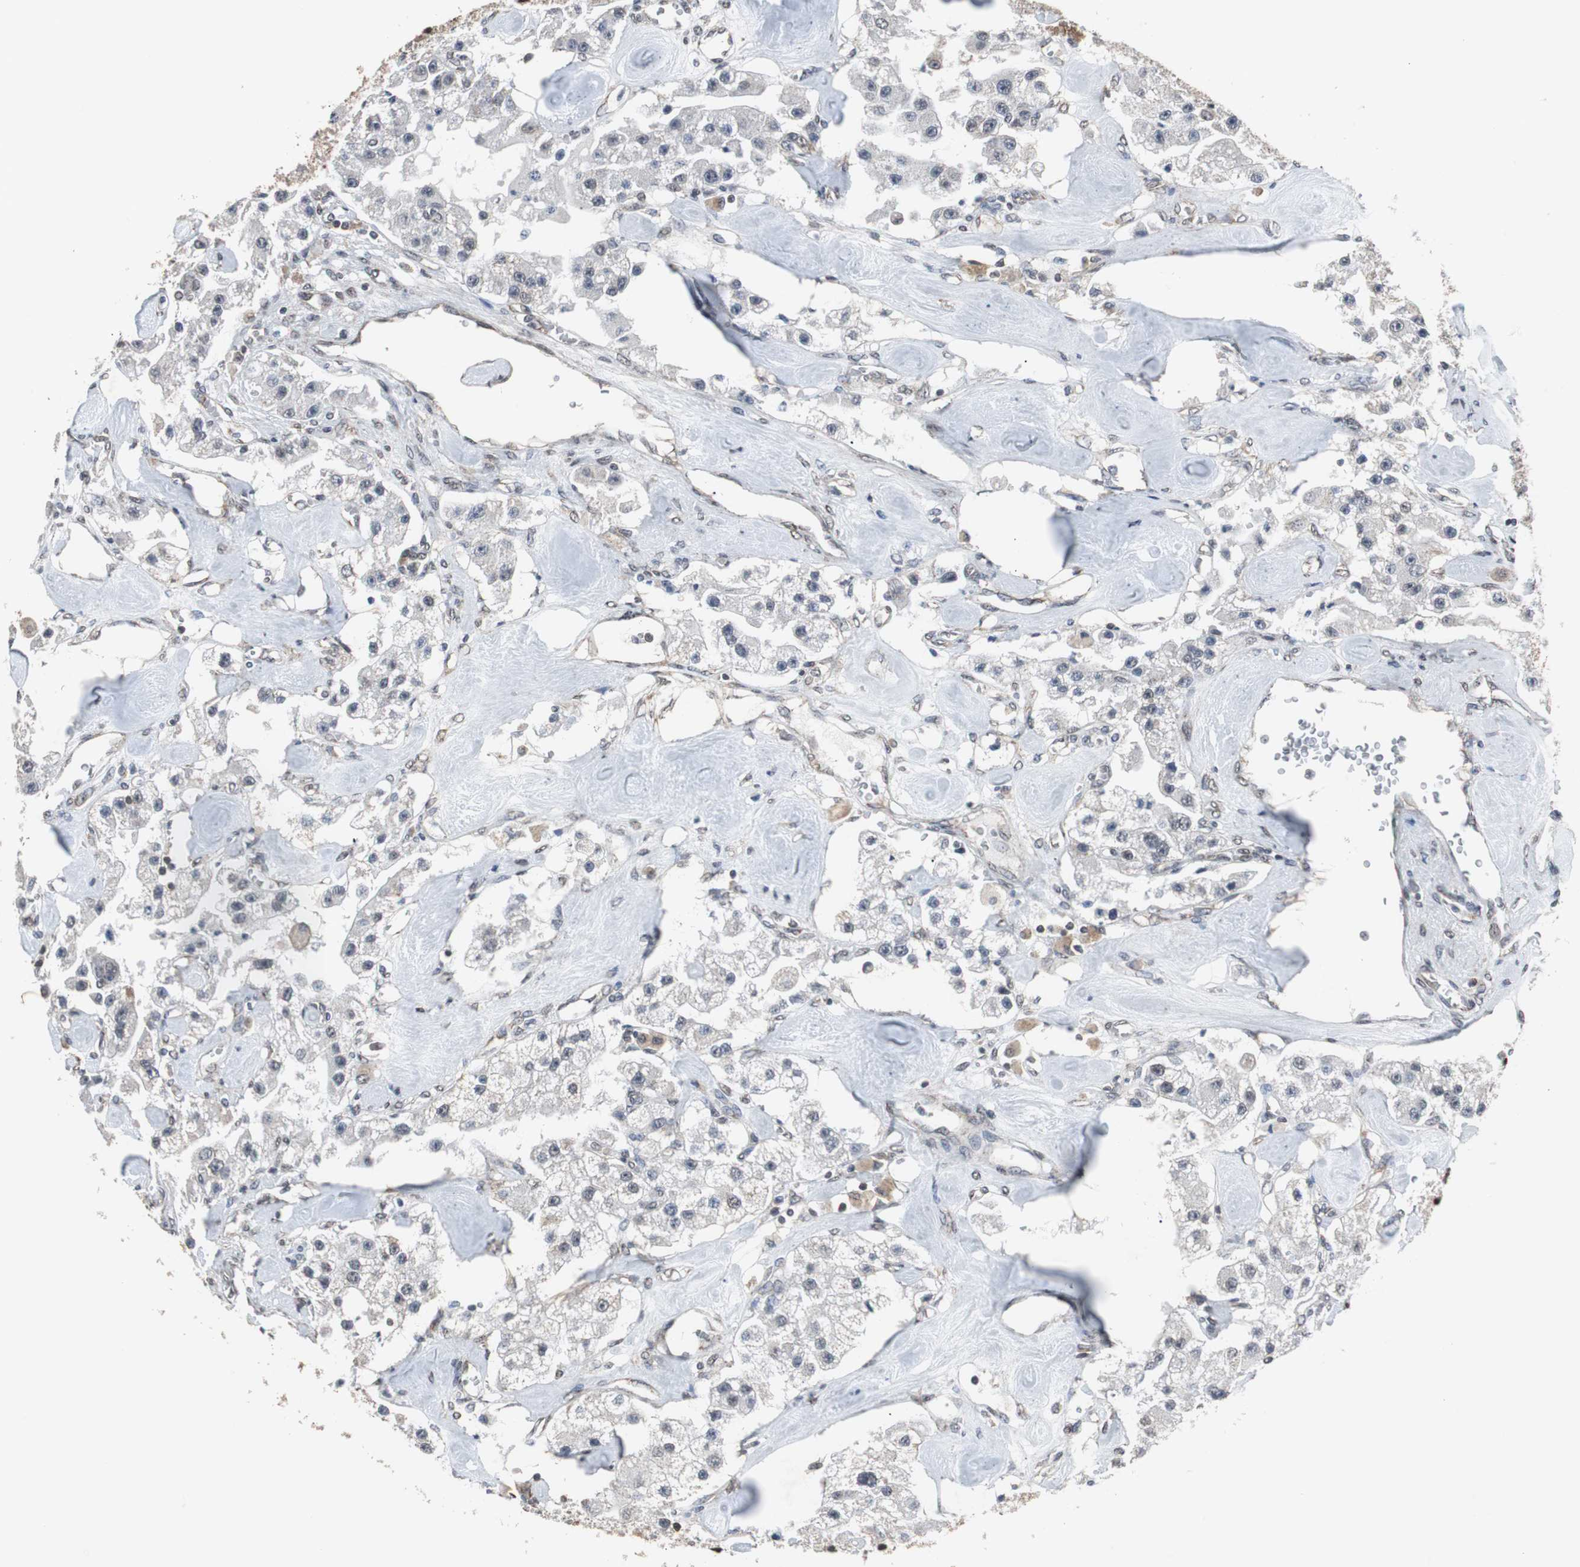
{"staining": {"intensity": "negative", "quantity": "none", "location": "none"}, "tissue": "carcinoid", "cell_type": "Tumor cells", "image_type": "cancer", "snomed": [{"axis": "morphology", "description": "Carcinoid, malignant, NOS"}, {"axis": "topography", "description": "Pancreas"}], "caption": "Protein analysis of carcinoid (malignant) shows no significant expression in tumor cells.", "gene": "ZHX2", "patient": {"sex": "male", "age": 41}}